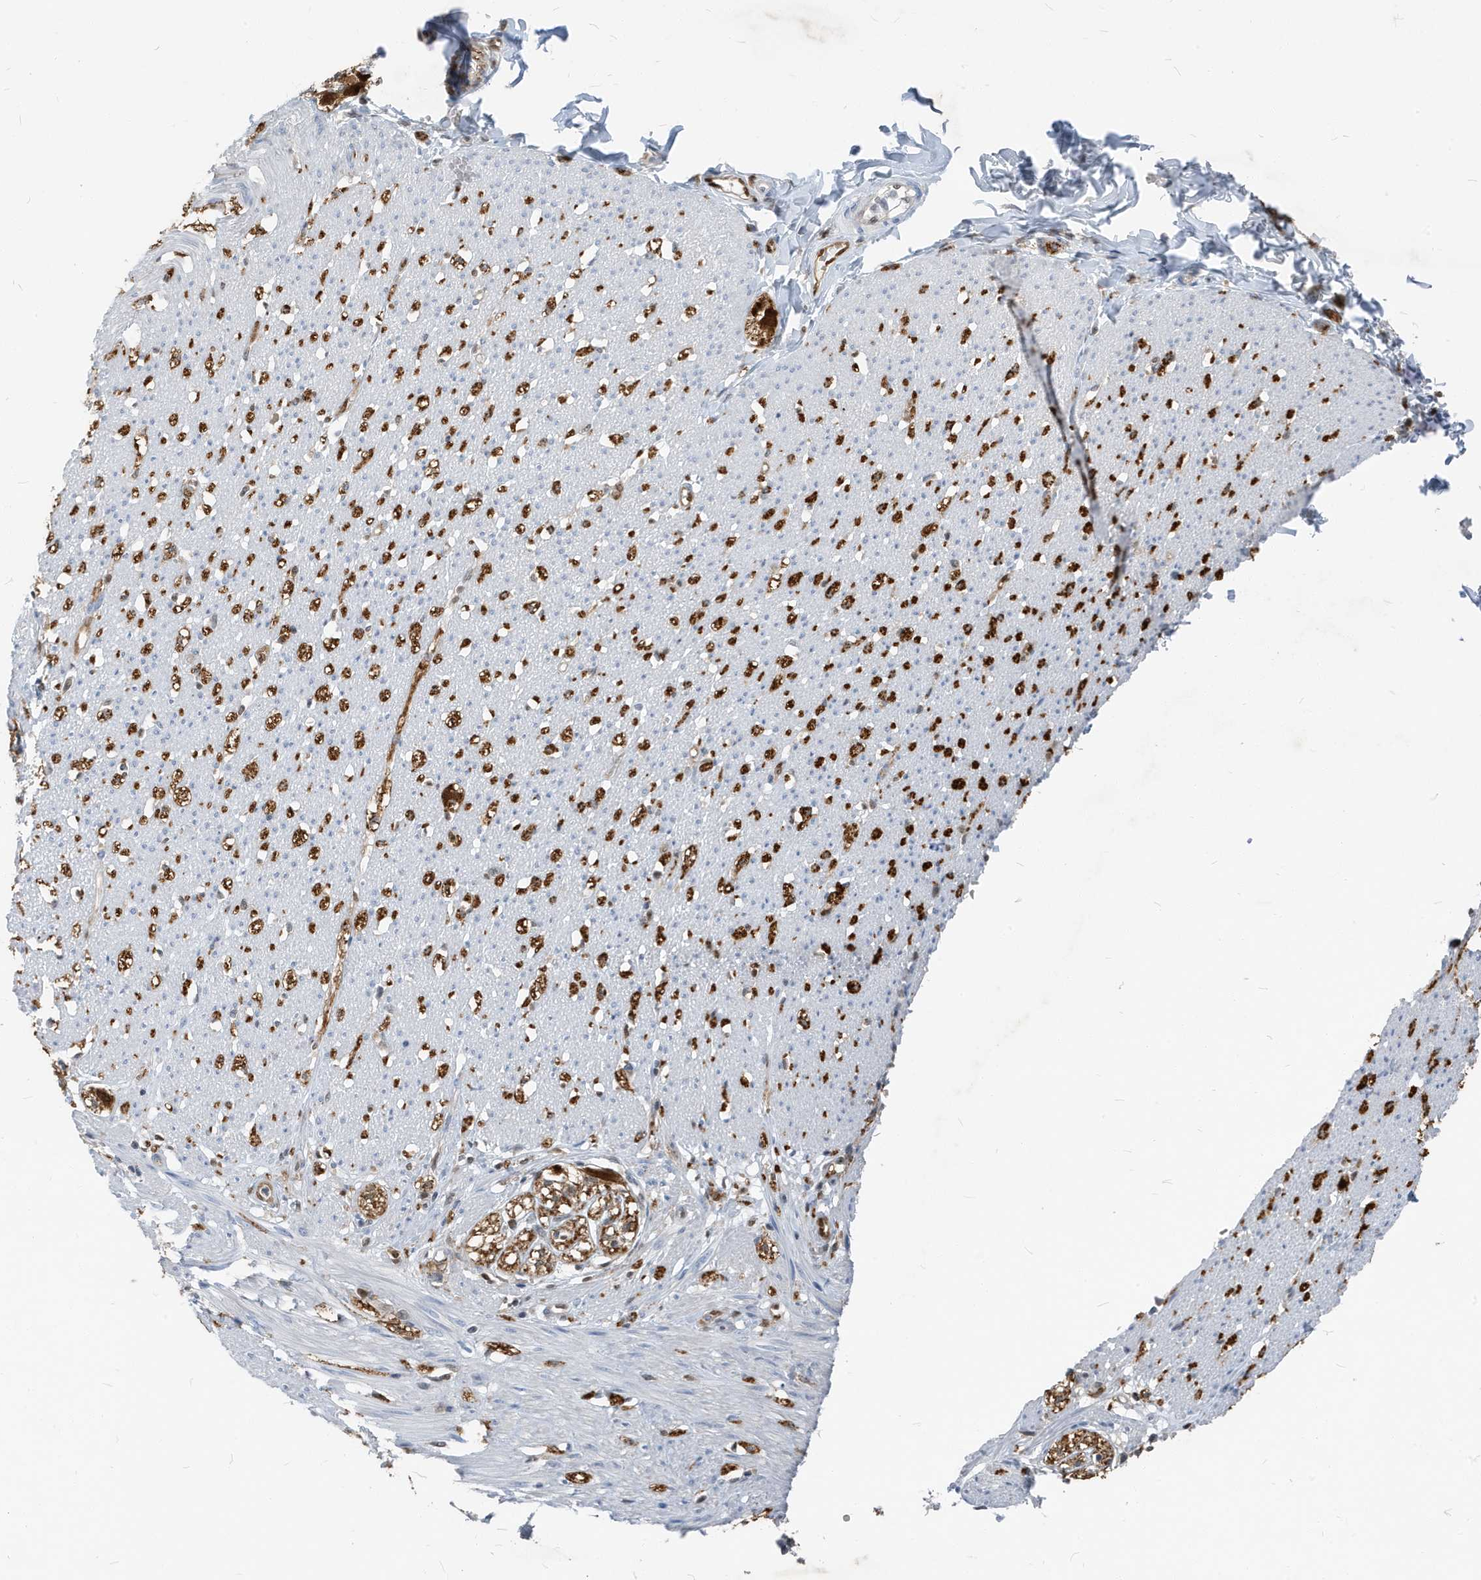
{"staining": {"intensity": "weak", "quantity": "<25%", "location": "nuclear"}, "tissue": "smooth muscle", "cell_type": "Smooth muscle cells", "image_type": "normal", "snomed": [{"axis": "morphology", "description": "Normal tissue, NOS"}, {"axis": "morphology", "description": "Adenocarcinoma, NOS"}, {"axis": "topography", "description": "Colon"}, {"axis": "topography", "description": "Peripheral nerve tissue"}], "caption": "This histopathology image is of normal smooth muscle stained with immunohistochemistry (IHC) to label a protein in brown with the nuclei are counter-stained blue. There is no staining in smooth muscle cells. (Stains: DAB (3,3'-diaminobenzidine) immunohistochemistry (IHC) with hematoxylin counter stain, Microscopy: brightfield microscopy at high magnification).", "gene": "NCOA7", "patient": {"sex": "male", "age": 14}}